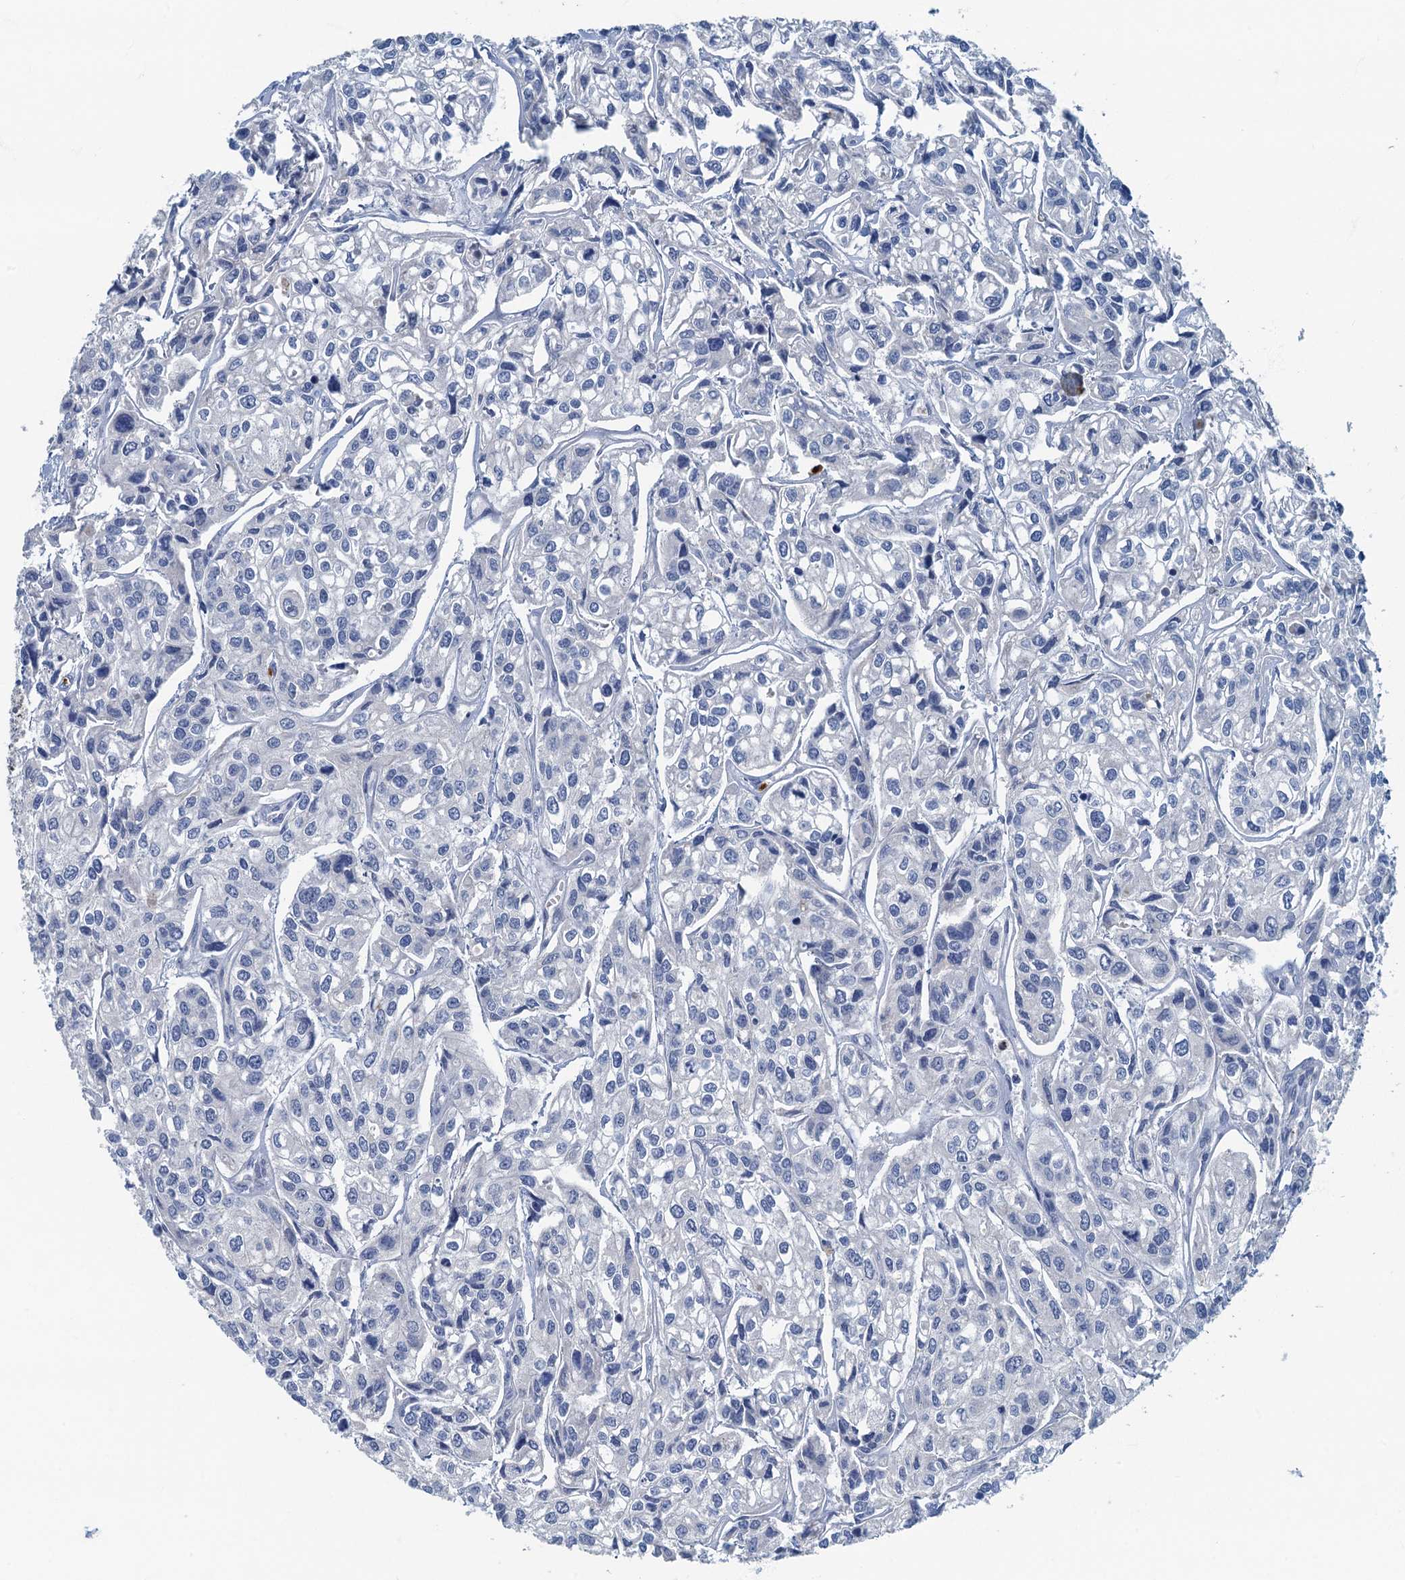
{"staining": {"intensity": "negative", "quantity": "none", "location": "none"}, "tissue": "urothelial cancer", "cell_type": "Tumor cells", "image_type": "cancer", "snomed": [{"axis": "morphology", "description": "Urothelial carcinoma, High grade"}, {"axis": "topography", "description": "Urinary bladder"}], "caption": "DAB (3,3'-diaminobenzidine) immunohistochemical staining of urothelial cancer displays no significant staining in tumor cells.", "gene": "ANKDD1A", "patient": {"sex": "male", "age": 67}}